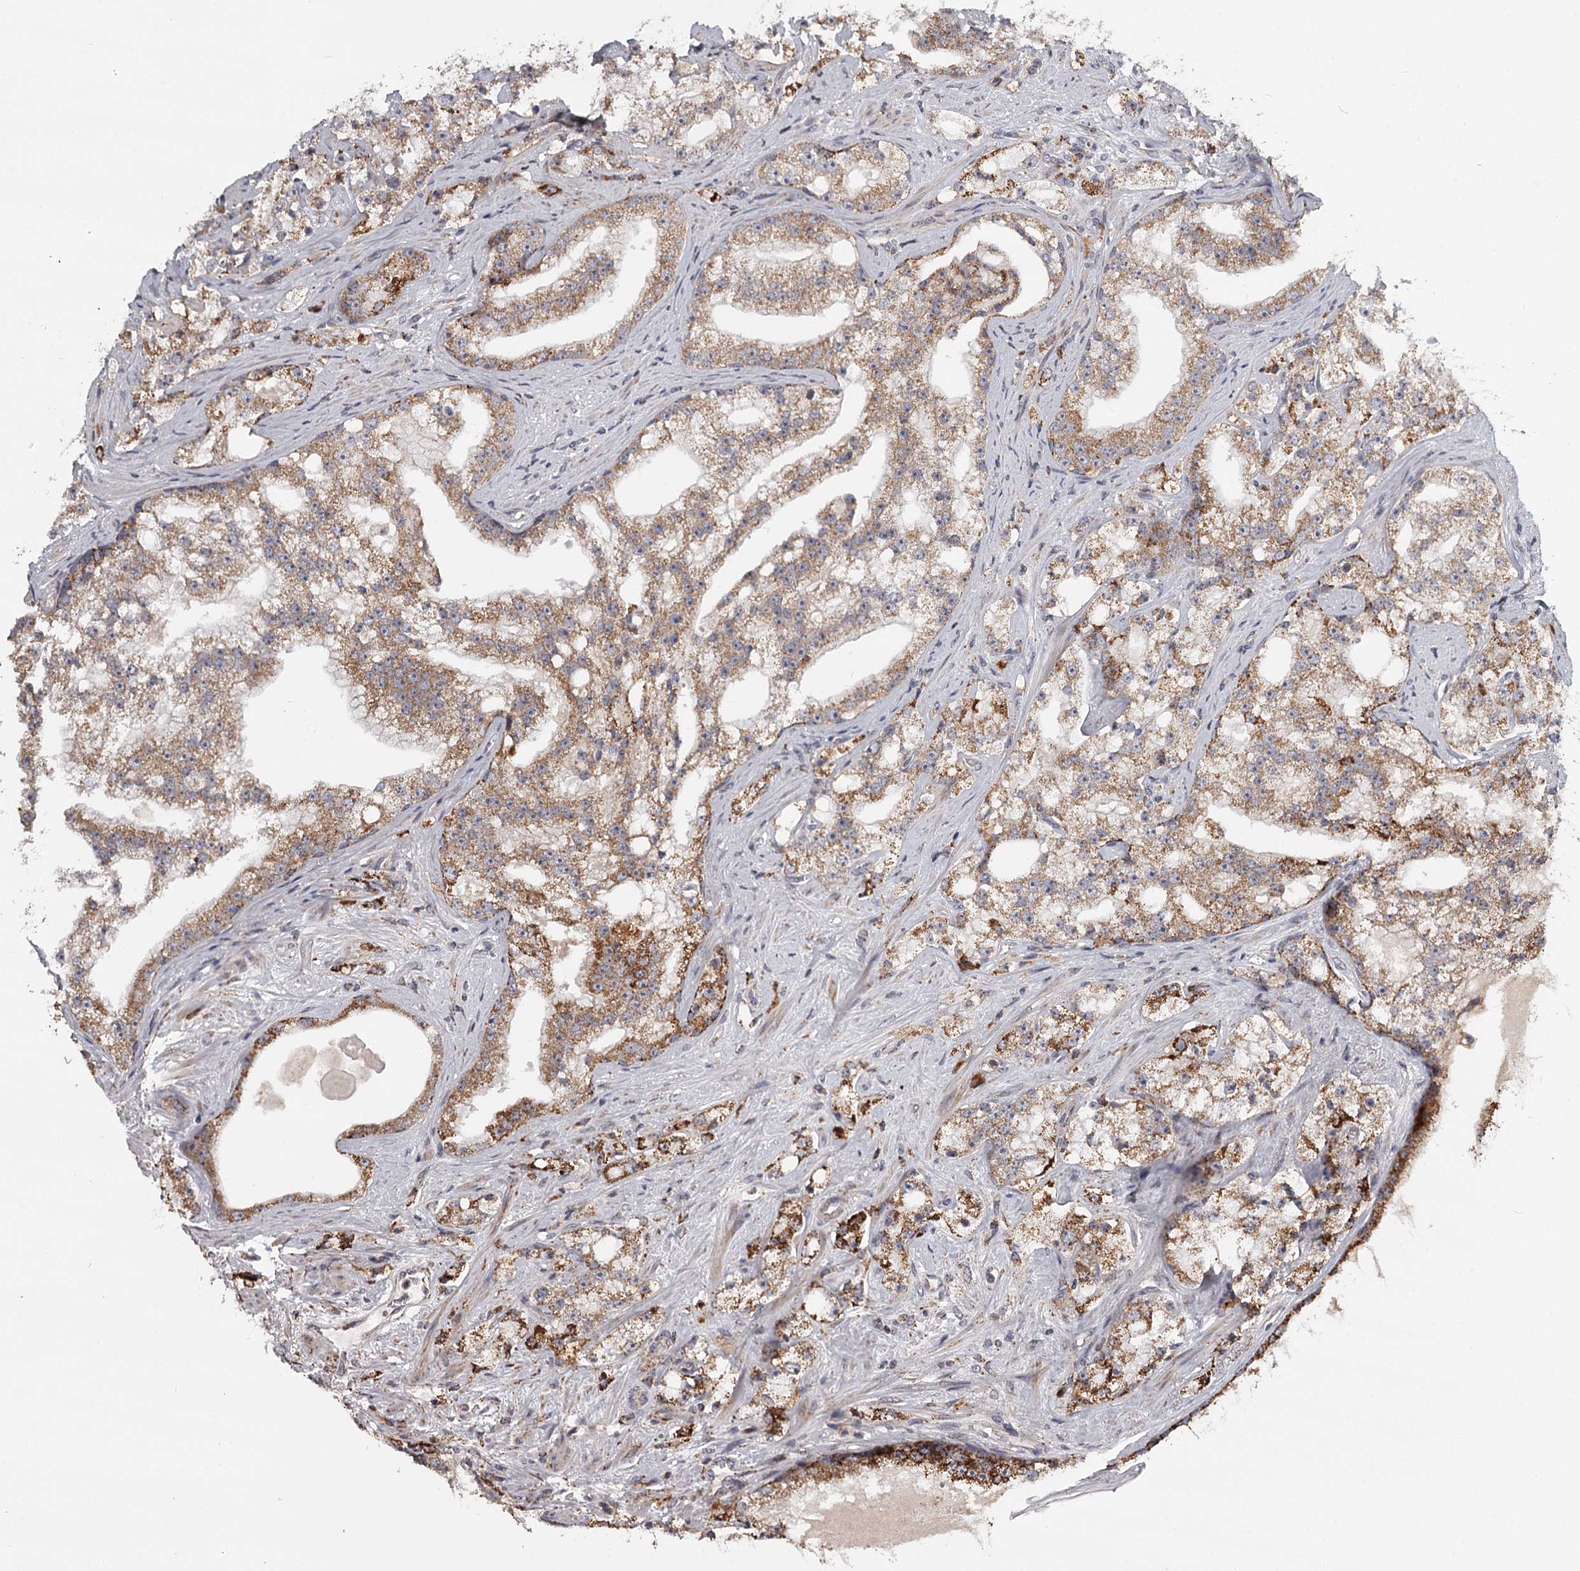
{"staining": {"intensity": "moderate", "quantity": ">75%", "location": "cytoplasmic/membranous"}, "tissue": "prostate cancer", "cell_type": "Tumor cells", "image_type": "cancer", "snomed": [{"axis": "morphology", "description": "Adenocarcinoma, High grade"}, {"axis": "topography", "description": "Prostate"}], "caption": "Protein staining demonstrates moderate cytoplasmic/membranous staining in approximately >75% of tumor cells in prostate cancer.", "gene": "CDC123", "patient": {"sex": "male", "age": 64}}